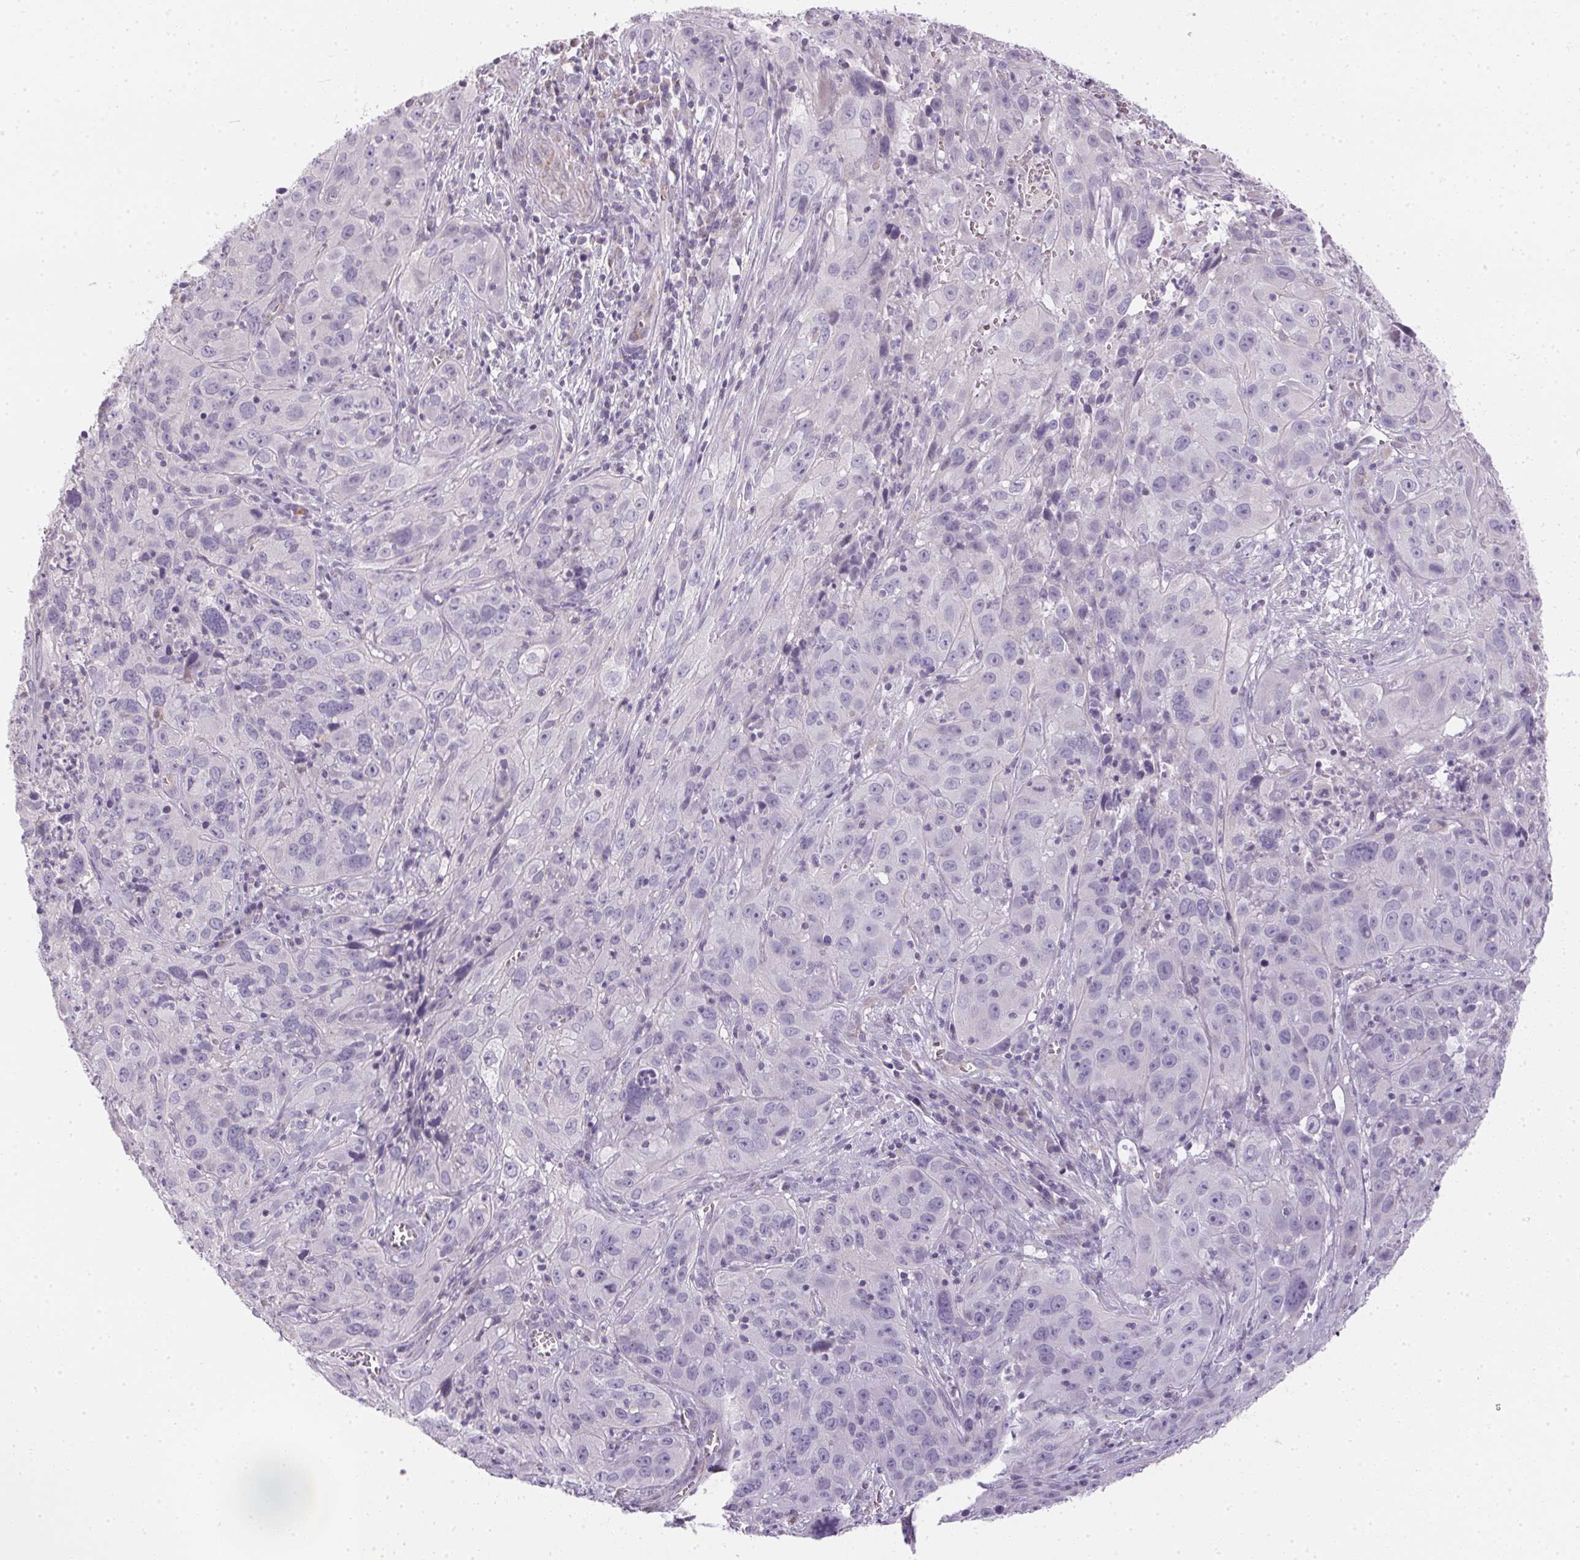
{"staining": {"intensity": "negative", "quantity": "none", "location": "none"}, "tissue": "cervical cancer", "cell_type": "Tumor cells", "image_type": "cancer", "snomed": [{"axis": "morphology", "description": "Squamous cell carcinoma, NOS"}, {"axis": "topography", "description": "Cervix"}], "caption": "Immunohistochemistry photomicrograph of cervical cancer stained for a protein (brown), which displays no expression in tumor cells.", "gene": "SMYD1", "patient": {"sex": "female", "age": 32}}